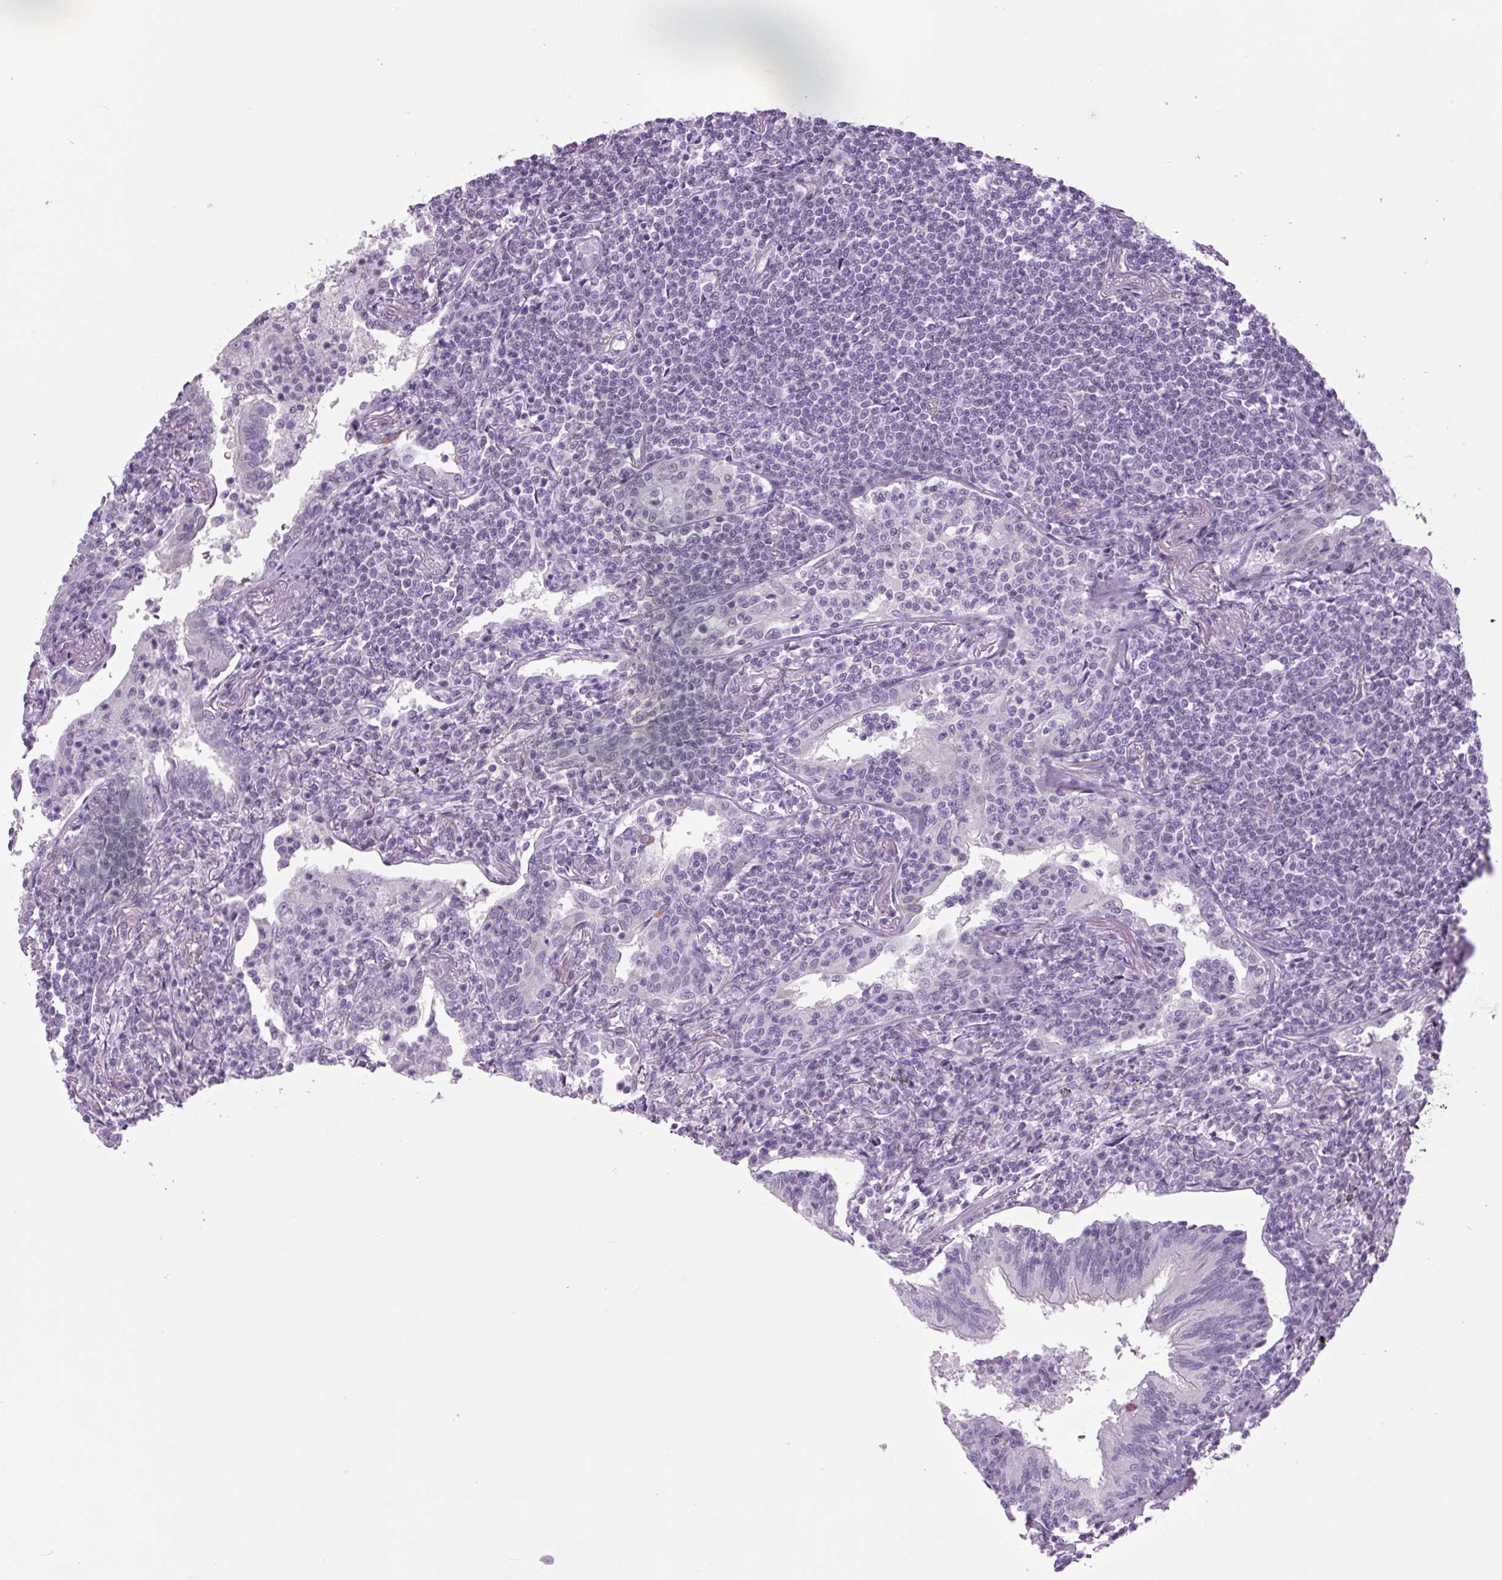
{"staining": {"intensity": "negative", "quantity": "none", "location": "none"}, "tissue": "lymphoma", "cell_type": "Tumor cells", "image_type": "cancer", "snomed": [{"axis": "morphology", "description": "Malignant lymphoma, non-Hodgkin's type, Low grade"}, {"axis": "topography", "description": "Lung"}], "caption": "Immunohistochemistry (IHC) of human lymphoma shows no expression in tumor cells. (Stains: DAB (3,3'-diaminobenzidine) immunohistochemistry with hematoxylin counter stain, Microscopy: brightfield microscopy at high magnification).", "gene": "COL9A2", "patient": {"sex": "female", "age": 71}}